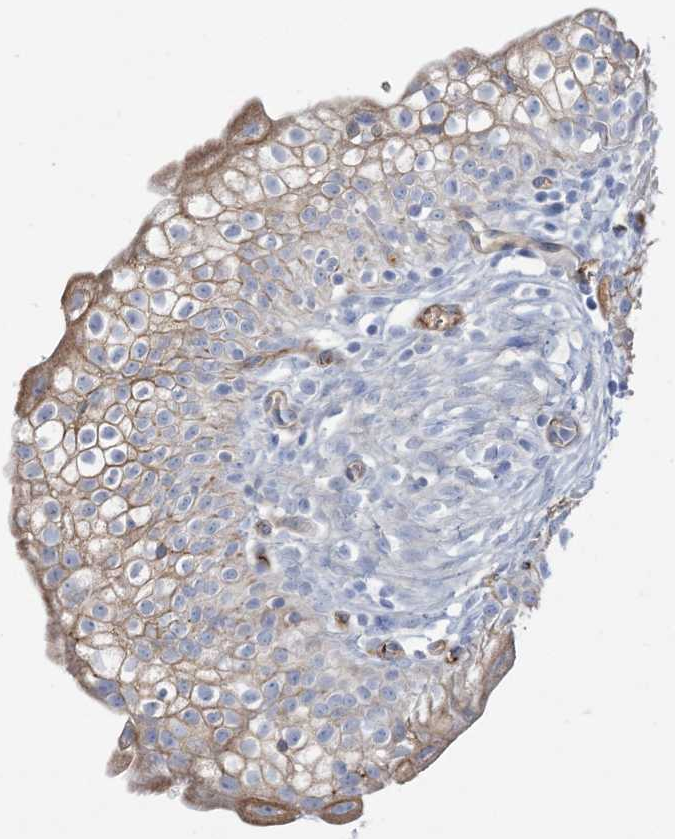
{"staining": {"intensity": "moderate", "quantity": "25%-75%", "location": "cytoplasmic/membranous"}, "tissue": "urinary bladder", "cell_type": "Urothelial cells", "image_type": "normal", "snomed": [{"axis": "morphology", "description": "Normal tissue, NOS"}, {"axis": "topography", "description": "Urinary bladder"}], "caption": "Unremarkable urinary bladder exhibits moderate cytoplasmic/membranous expression in about 25%-75% of urothelial cells, visualized by immunohistochemistry.", "gene": "ATP11C", "patient": {"sex": "male", "age": 55}}